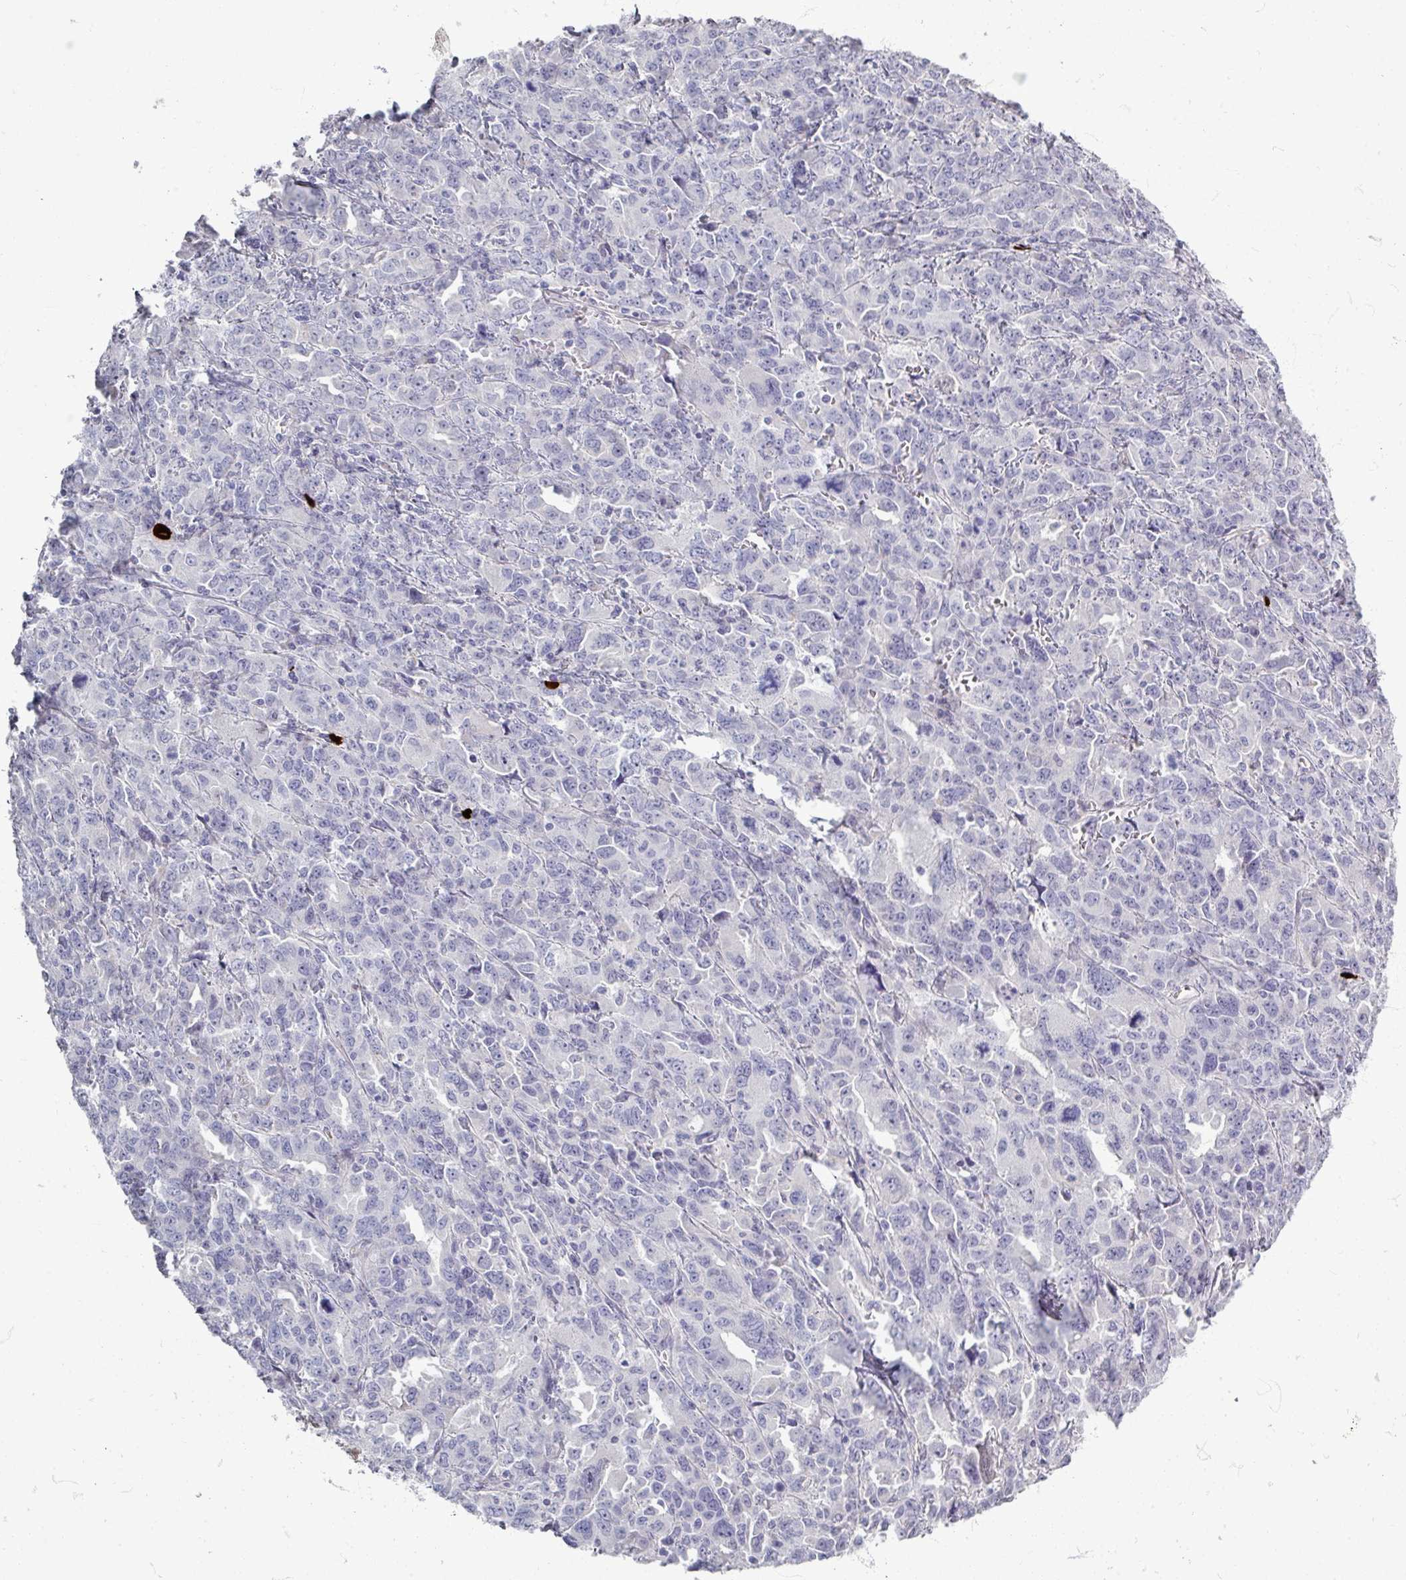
{"staining": {"intensity": "negative", "quantity": "none", "location": "none"}, "tissue": "ovarian cancer", "cell_type": "Tumor cells", "image_type": "cancer", "snomed": [{"axis": "morphology", "description": "Adenocarcinoma, NOS"}, {"axis": "morphology", "description": "Carcinoma, endometroid"}, {"axis": "topography", "description": "Ovary"}], "caption": "Human ovarian endometroid carcinoma stained for a protein using immunohistochemistry displays no staining in tumor cells.", "gene": "ZNF878", "patient": {"sex": "female", "age": 72}}